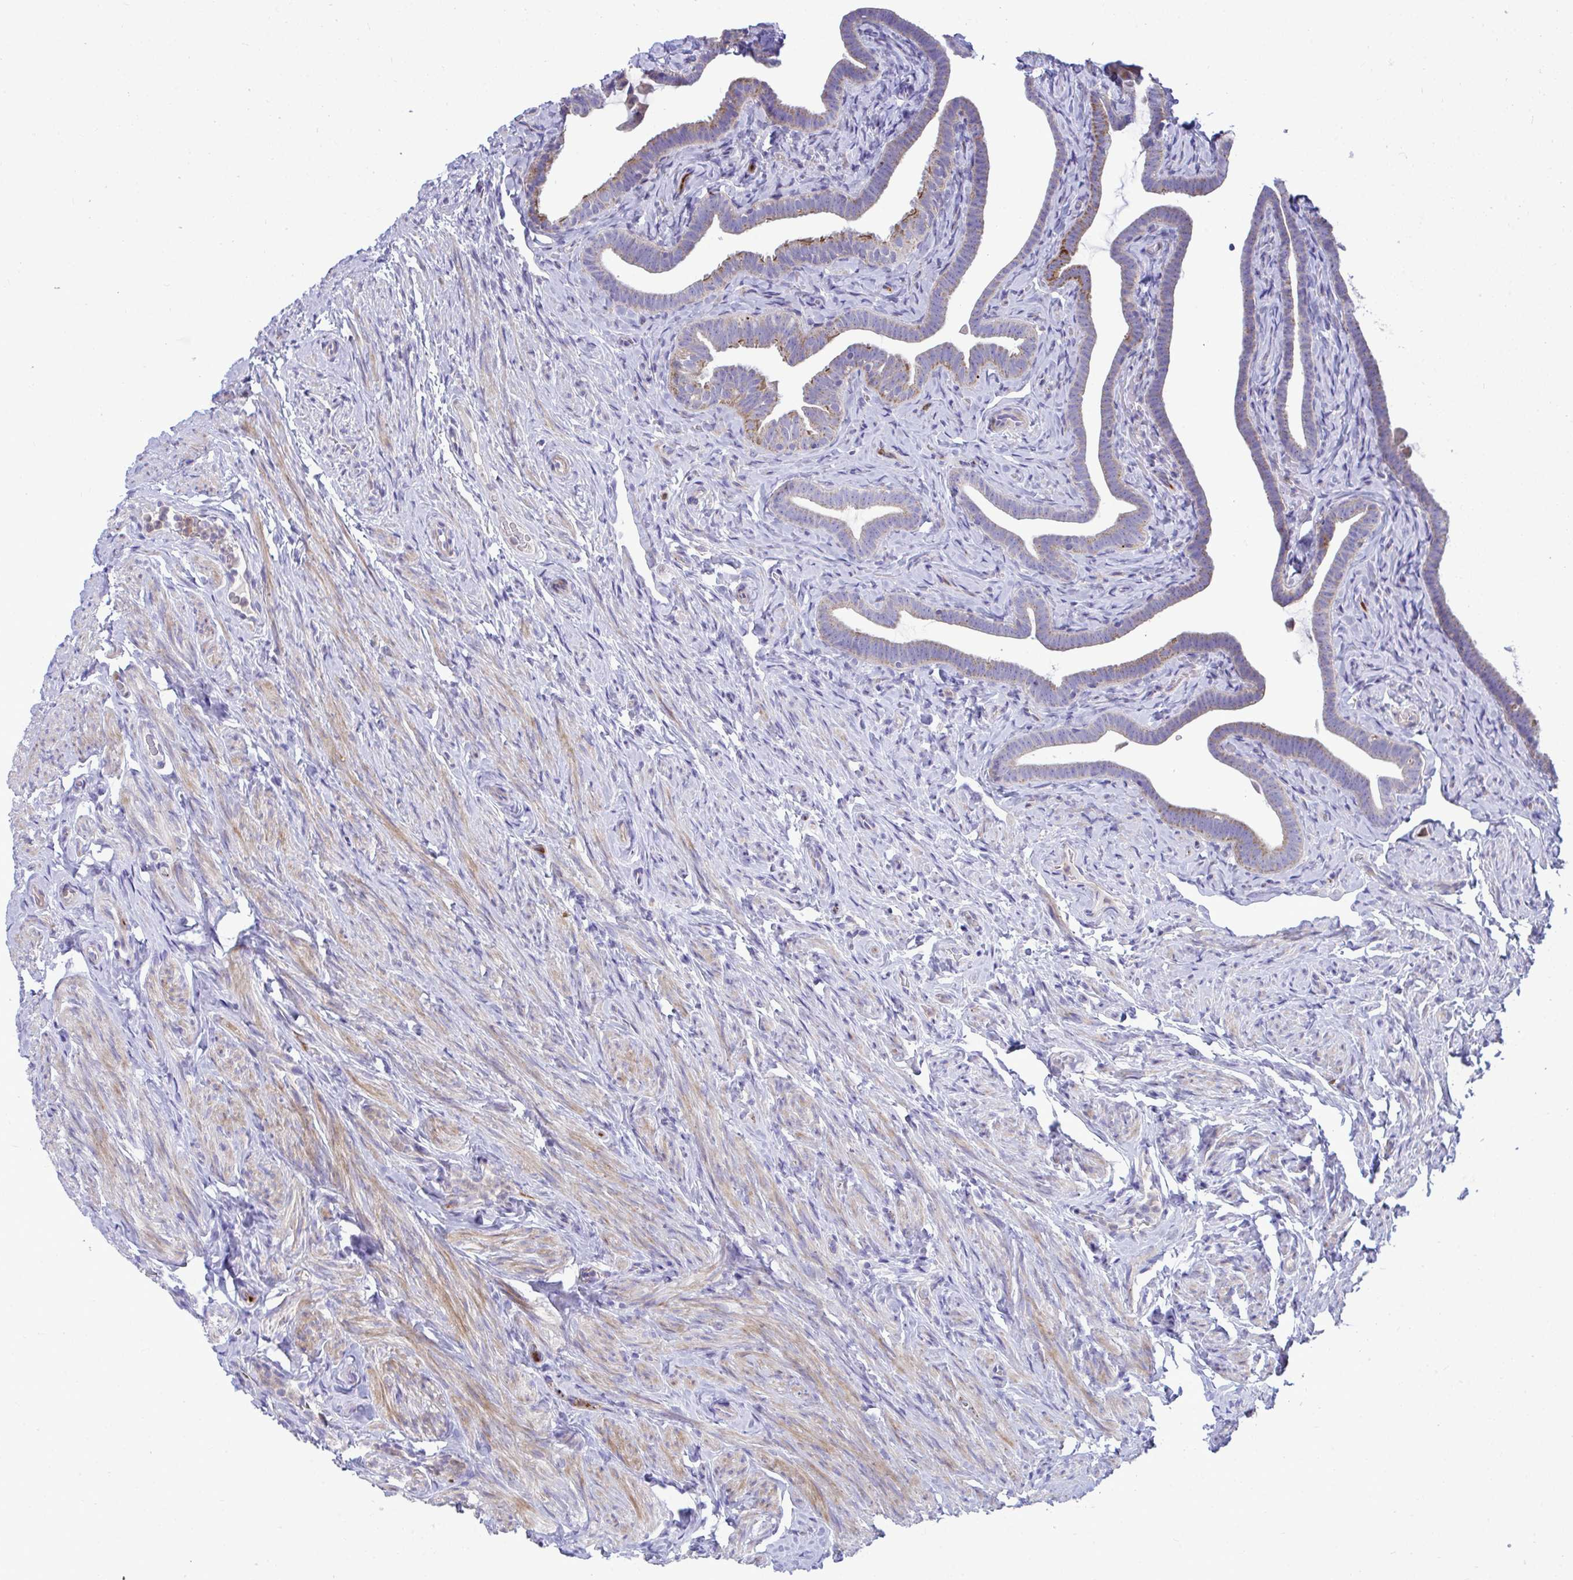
{"staining": {"intensity": "moderate", "quantity": "<25%", "location": "cytoplasmic/membranous"}, "tissue": "fallopian tube", "cell_type": "Glandular cells", "image_type": "normal", "snomed": [{"axis": "morphology", "description": "Normal tissue, NOS"}, {"axis": "topography", "description": "Fallopian tube"}], "caption": "Approximately <25% of glandular cells in unremarkable human fallopian tube reveal moderate cytoplasmic/membranous protein expression as visualized by brown immunohistochemical staining.", "gene": "MRPS16", "patient": {"sex": "female", "age": 69}}